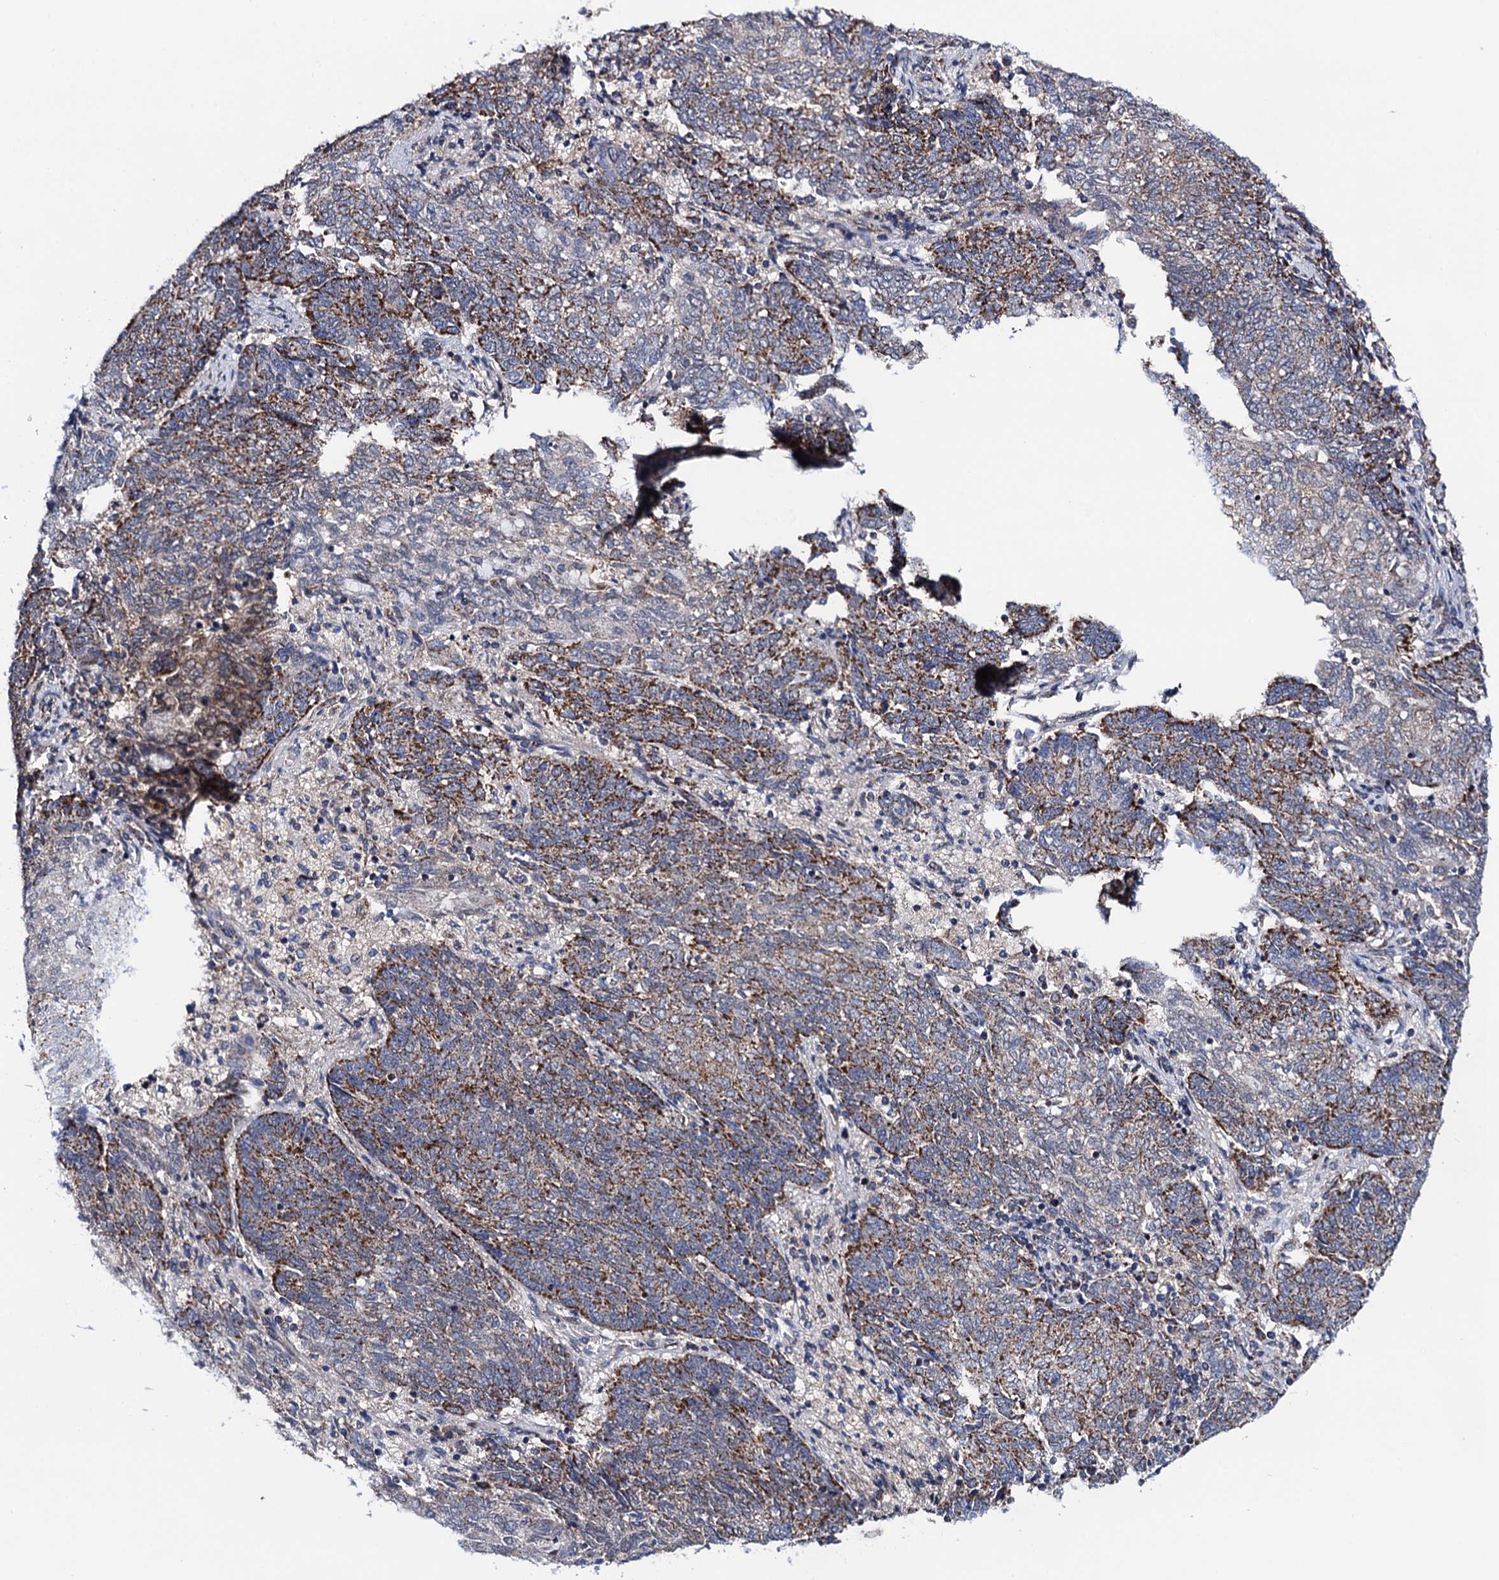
{"staining": {"intensity": "strong", "quantity": ">75%", "location": "cytoplasmic/membranous"}, "tissue": "endometrial cancer", "cell_type": "Tumor cells", "image_type": "cancer", "snomed": [{"axis": "morphology", "description": "Adenocarcinoma, NOS"}, {"axis": "topography", "description": "Endometrium"}], "caption": "Strong cytoplasmic/membranous protein staining is appreciated in about >75% of tumor cells in endometrial cancer (adenocarcinoma).", "gene": "PTCD3", "patient": {"sex": "female", "age": 80}}